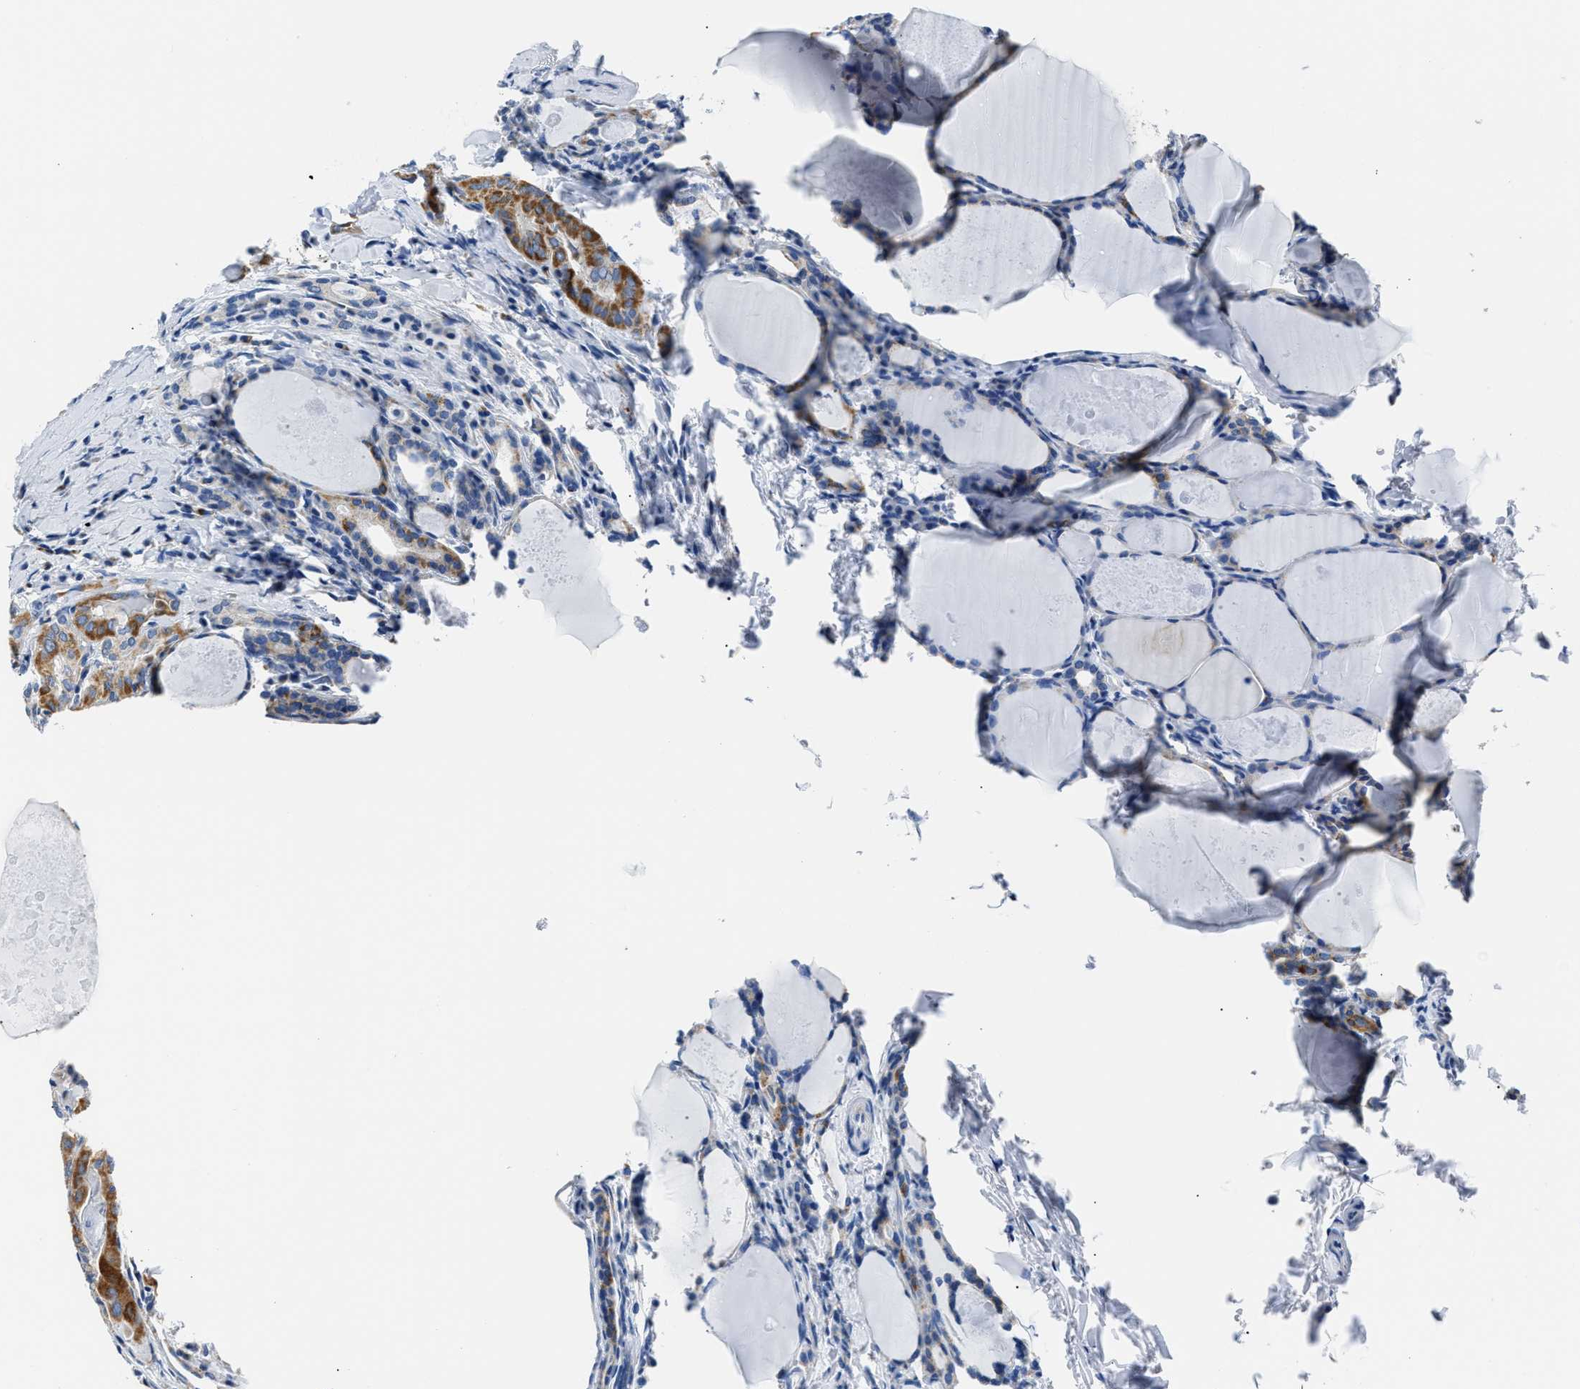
{"staining": {"intensity": "strong", "quantity": ">75%", "location": "cytoplasmic/membranous"}, "tissue": "thyroid cancer", "cell_type": "Tumor cells", "image_type": "cancer", "snomed": [{"axis": "morphology", "description": "Papillary adenocarcinoma, NOS"}, {"axis": "topography", "description": "Thyroid gland"}], "caption": "The photomicrograph exhibits immunohistochemical staining of thyroid cancer (papillary adenocarcinoma). There is strong cytoplasmic/membranous positivity is identified in about >75% of tumor cells.", "gene": "AMACR", "patient": {"sex": "female", "age": 42}}